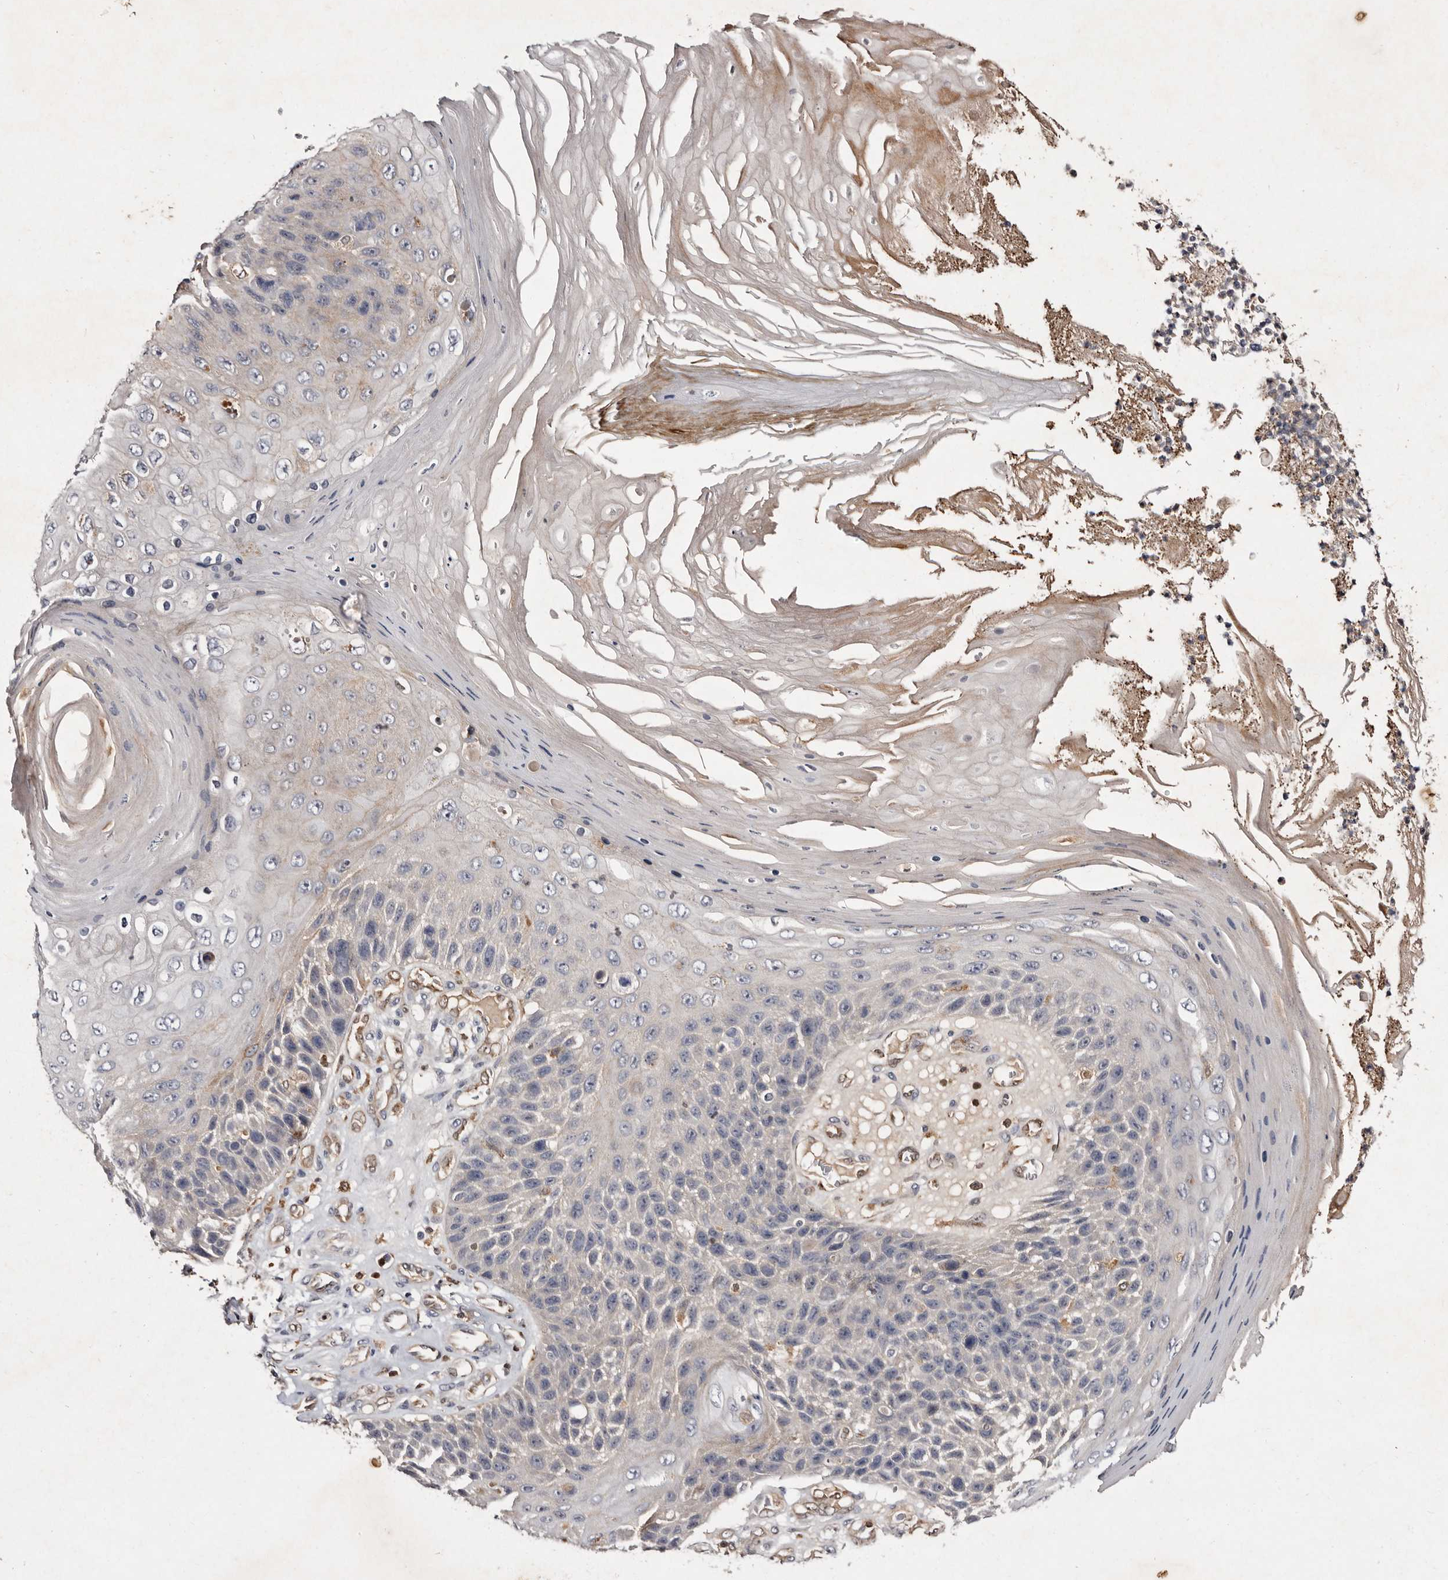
{"staining": {"intensity": "negative", "quantity": "none", "location": "none"}, "tissue": "skin cancer", "cell_type": "Tumor cells", "image_type": "cancer", "snomed": [{"axis": "morphology", "description": "Squamous cell carcinoma, NOS"}, {"axis": "topography", "description": "Skin"}], "caption": "Immunohistochemistry (IHC) photomicrograph of skin cancer stained for a protein (brown), which displays no expression in tumor cells. (DAB immunohistochemistry (IHC), high magnification).", "gene": "GIMAP4", "patient": {"sex": "female", "age": 88}}